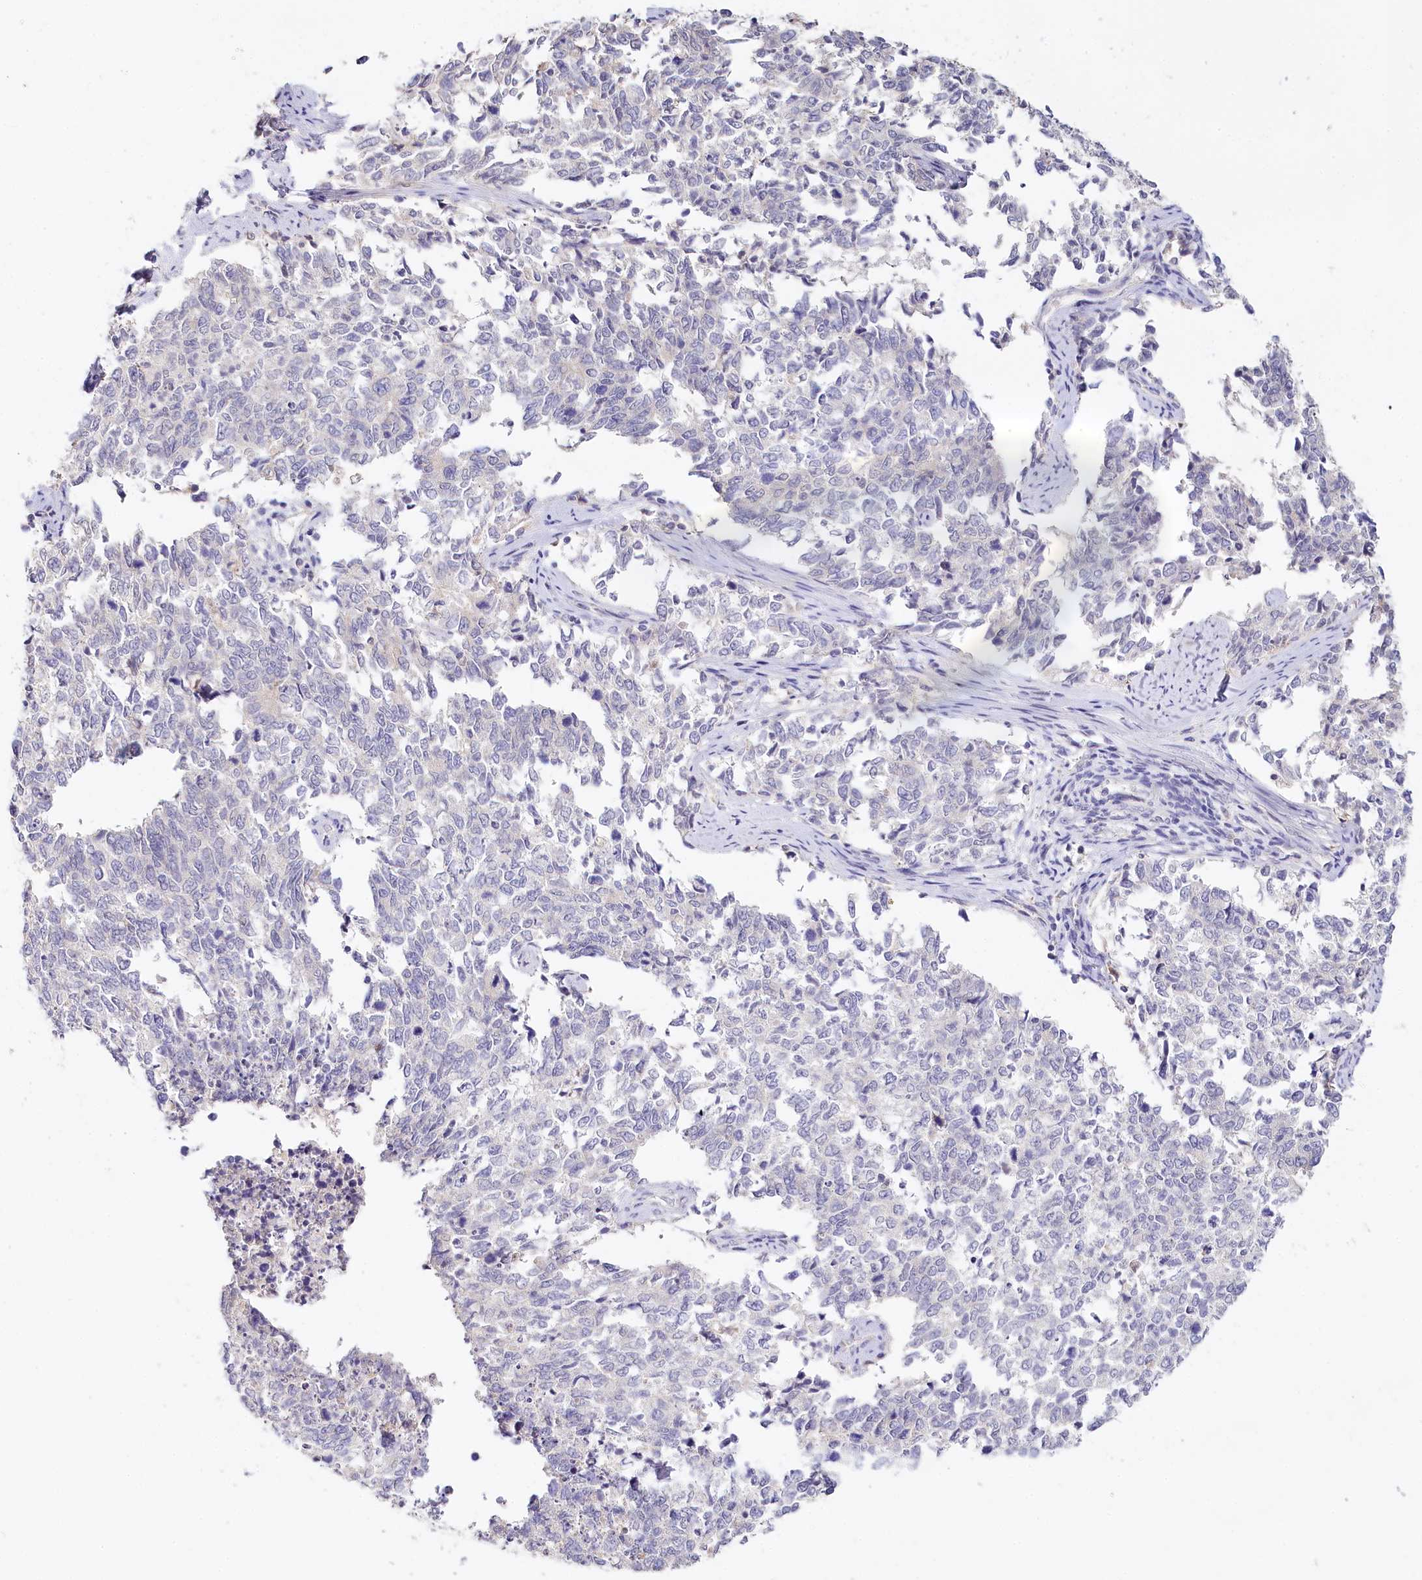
{"staining": {"intensity": "negative", "quantity": "none", "location": "none"}, "tissue": "cervical cancer", "cell_type": "Tumor cells", "image_type": "cancer", "snomed": [{"axis": "morphology", "description": "Squamous cell carcinoma, NOS"}, {"axis": "topography", "description": "Cervix"}], "caption": "IHC image of neoplastic tissue: human squamous cell carcinoma (cervical) stained with DAB reveals no significant protein positivity in tumor cells. (DAB (3,3'-diaminobenzidine) IHC with hematoxylin counter stain).", "gene": "DAPK1", "patient": {"sex": "female", "age": 63}}